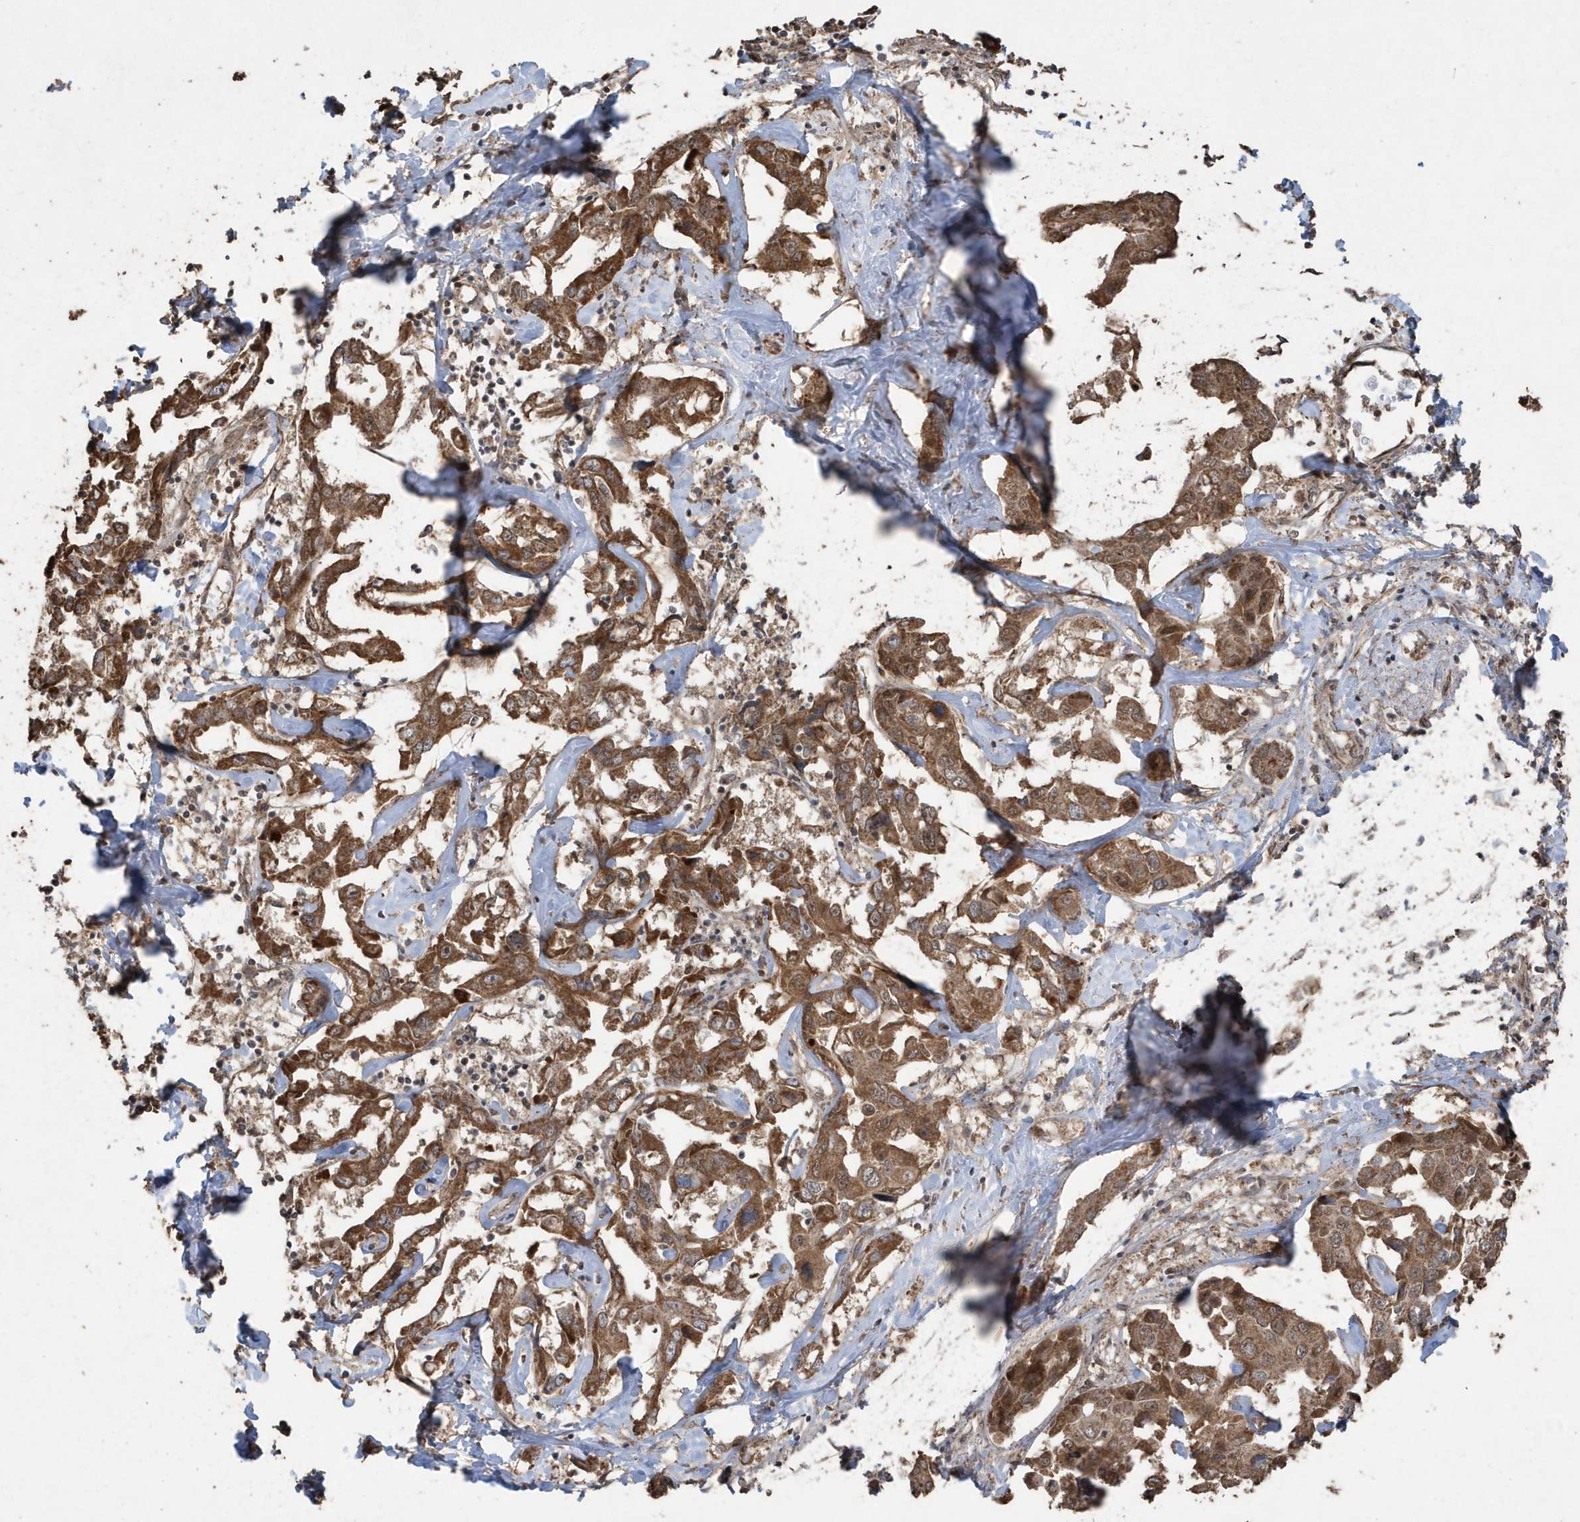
{"staining": {"intensity": "moderate", "quantity": ">75%", "location": "cytoplasmic/membranous"}, "tissue": "liver cancer", "cell_type": "Tumor cells", "image_type": "cancer", "snomed": [{"axis": "morphology", "description": "Cholangiocarcinoma"}, {"axis": "topography", "description": "Liver"}], "caption": "IHC histopathology image of cholangiocarcinoma (liver) stained for a protein (brown), which demonstrates medium levels of moderate cytoplasmic/membranous staining in about >75% of tumor cells.", "gene": "PAXBP1", "patient": {"sex": "male", "age": 59}}